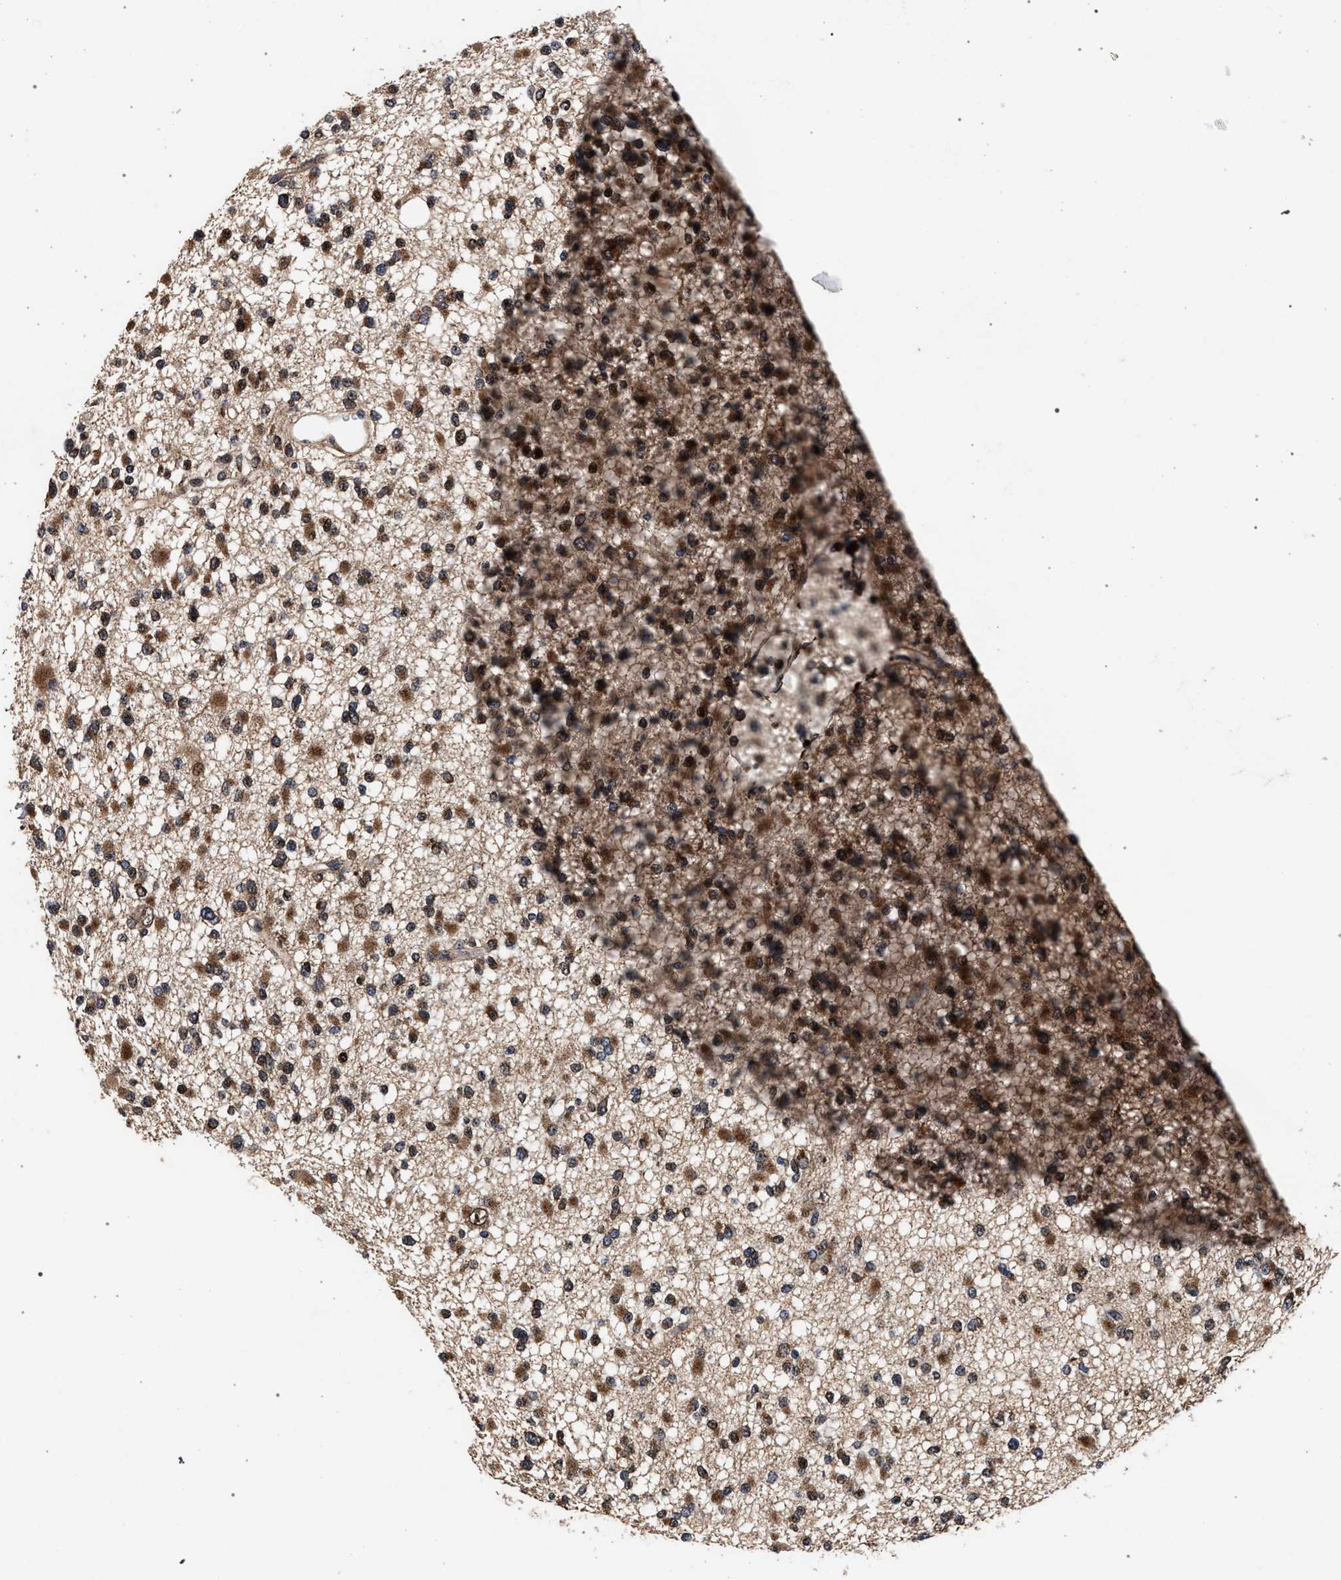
{"staining": {"intensity": "moderate", "quantity": ">75%", "location": "cytoplasmic/membranous,nuclear"}, "tissue": "glioma", "cell_type": "Tumor cells", "image_type": "cancer", "snomed": [{"axis": "morphology", "description": "Glioma, malignant, Low grade"}, {"axis": "topography", "description": "Brain"}], "caption": "Immunohistochemical staining of human glioma exhibits medium levels of moderate cytoplasmic/membranous and nuclear expression in about >75% of tumor cells.", "gene": "ACOX1", "patient": {"sex": "female", "age": 22}}